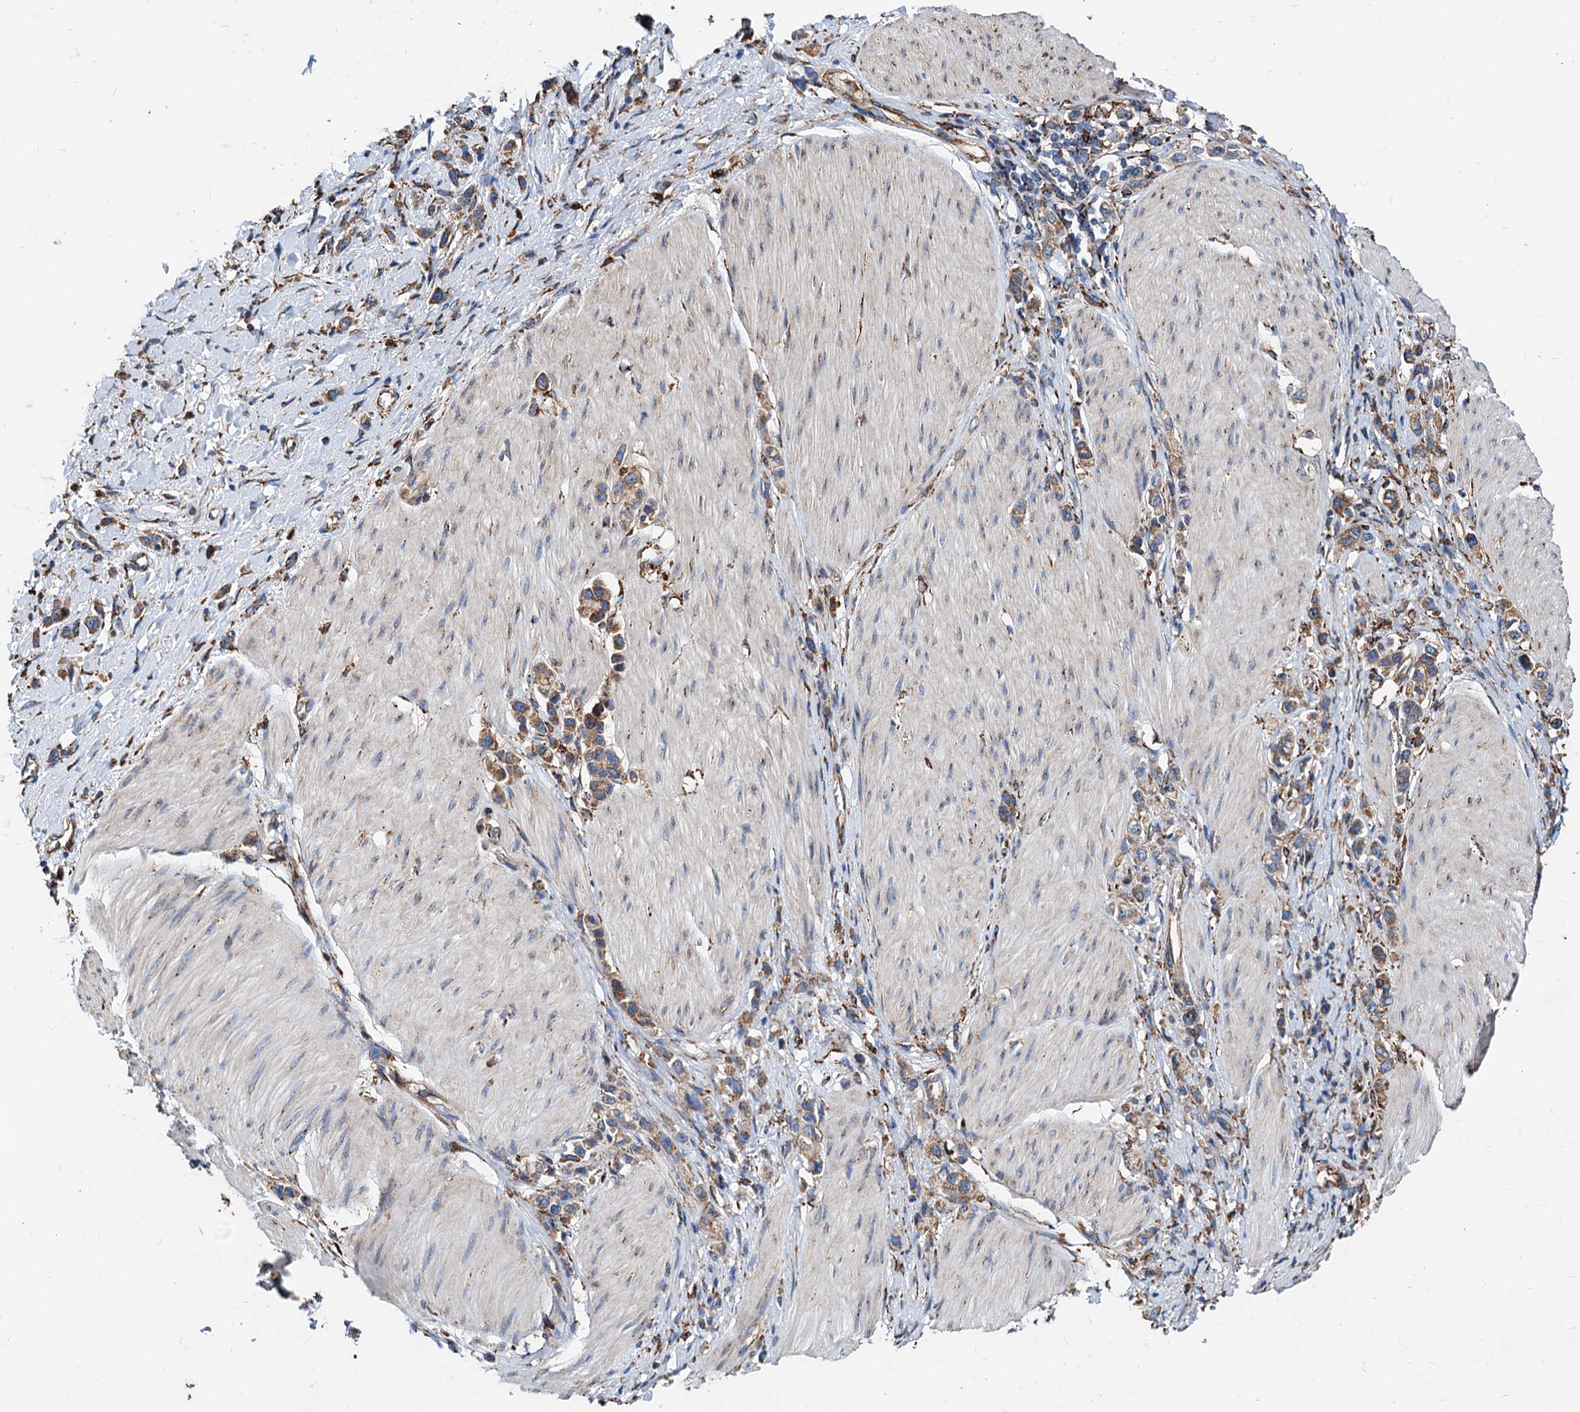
{"staining": {"intensity": "moderate", "quantity": ">75%", "location": "cytoplasmic/membranous"}, "tissue": "stomach cancer", "cell_type": "Tumor cells", "image_type": "cancer", "snomed": [{"axis": "morphology", "description": "Normal tissue, NOS"}, {"axis": "morphology", "description": "Adenocarcinoma, NOS"}, {"axis": "topography", "description": "Stomach, upper"}, {"axis": "topography", "description": "Stomach"}], "caption": "Immunohistochemical staining of stomach adenocarcinoma demonstrates medium levels of moderate cytoplasmic/membranous protein staining in approximately >75% of tumor cells. (Brightfield microscopy of DAB IHC at high magnification).", "gene": "HSPA5", "patient": {"sex": "female", "age": 65}}